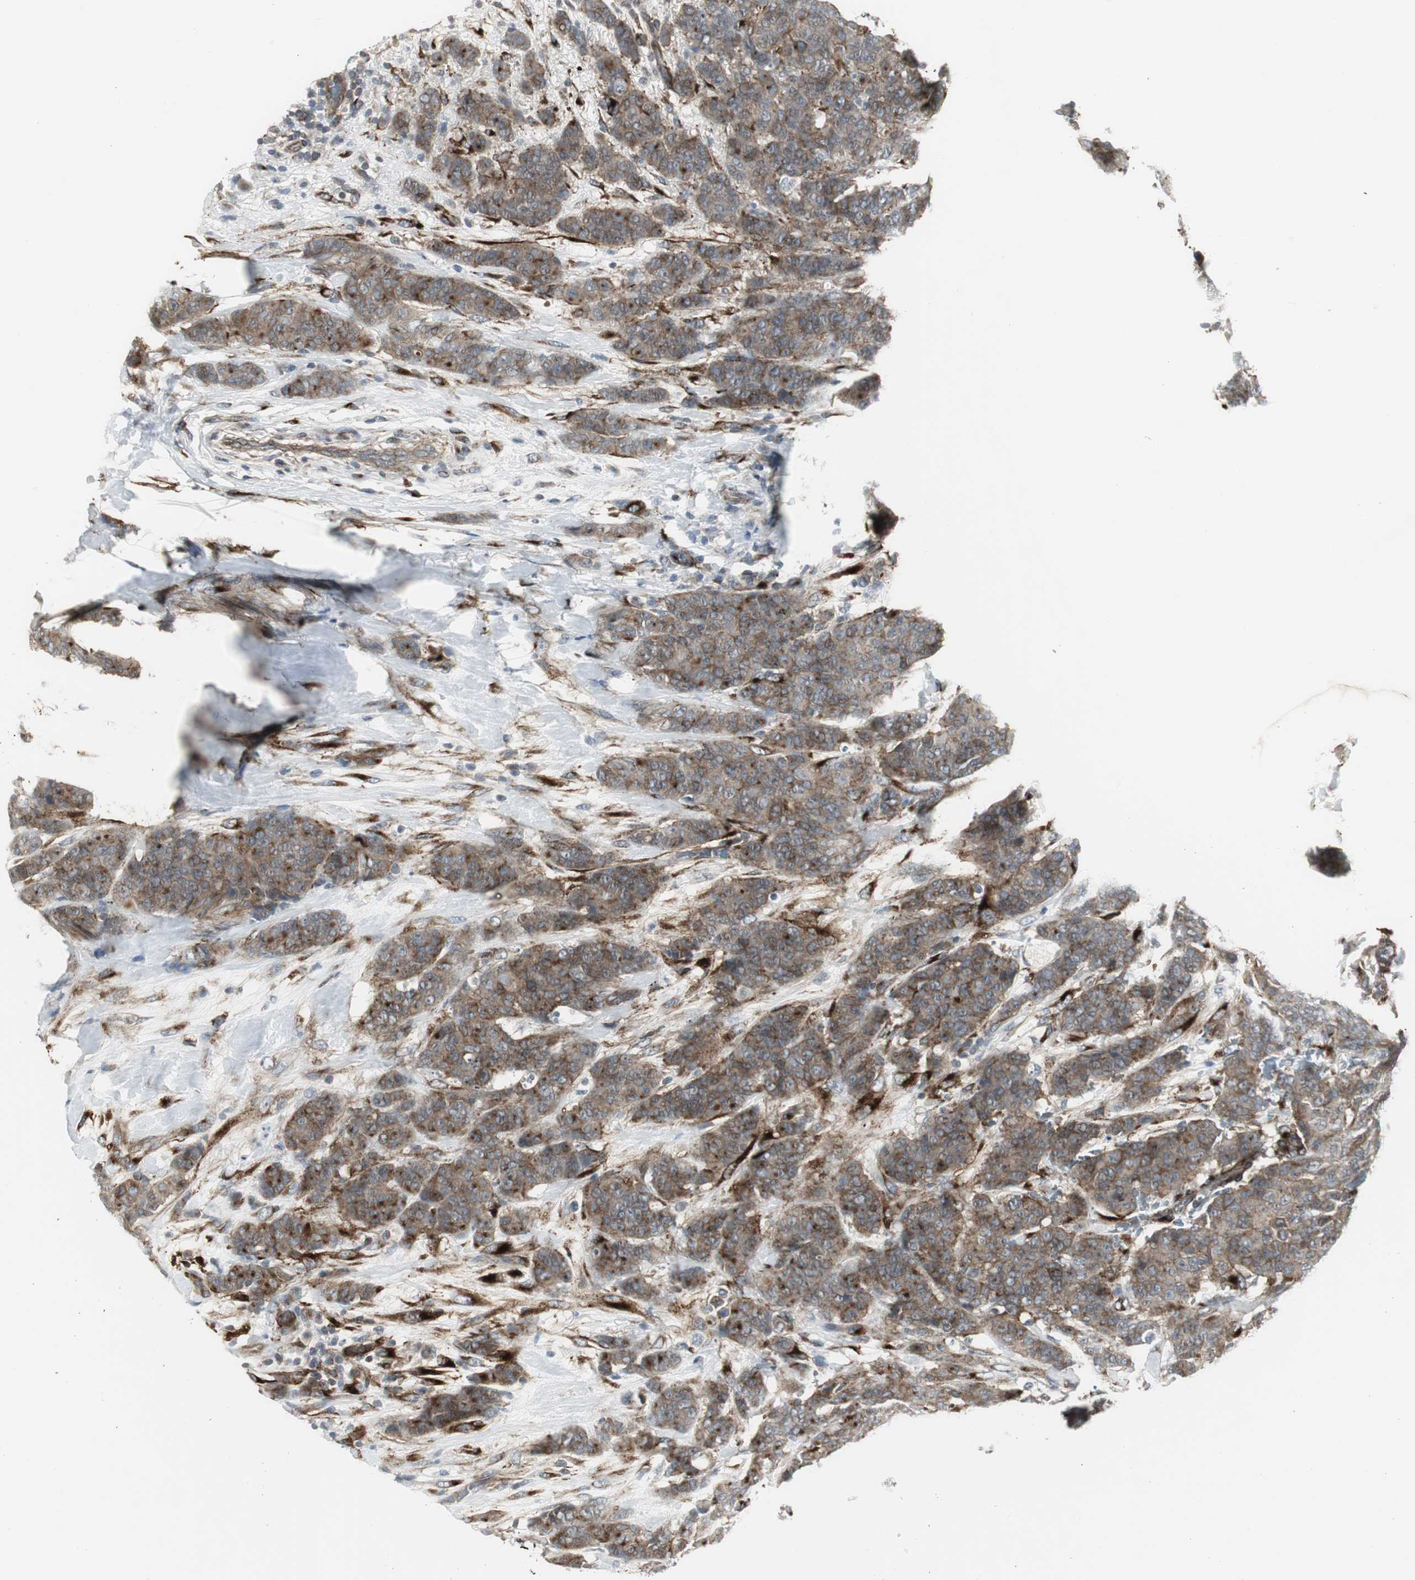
{"staining": {"intensity": "moderate", "quantity": ">75%", "location": "cytoplasmic/membranous"}, "tissue": "breast cancer", "cell_type": "Tumor cells", "image_type": "cancer", "snomed": [{"axis": "morphology", "description": "Duct carcinoma"}, {"axis": "topography", "description": "Breast"}], "caption": "This is a micrograph of immunohistochemistry staining of breast cancer (intraductal carcinoma), which shows moderate expression in the cytoplasmic/membranous of tumor cells.", "gene": "SCYL3", "patient": {"sex": "female", "age": 40}}